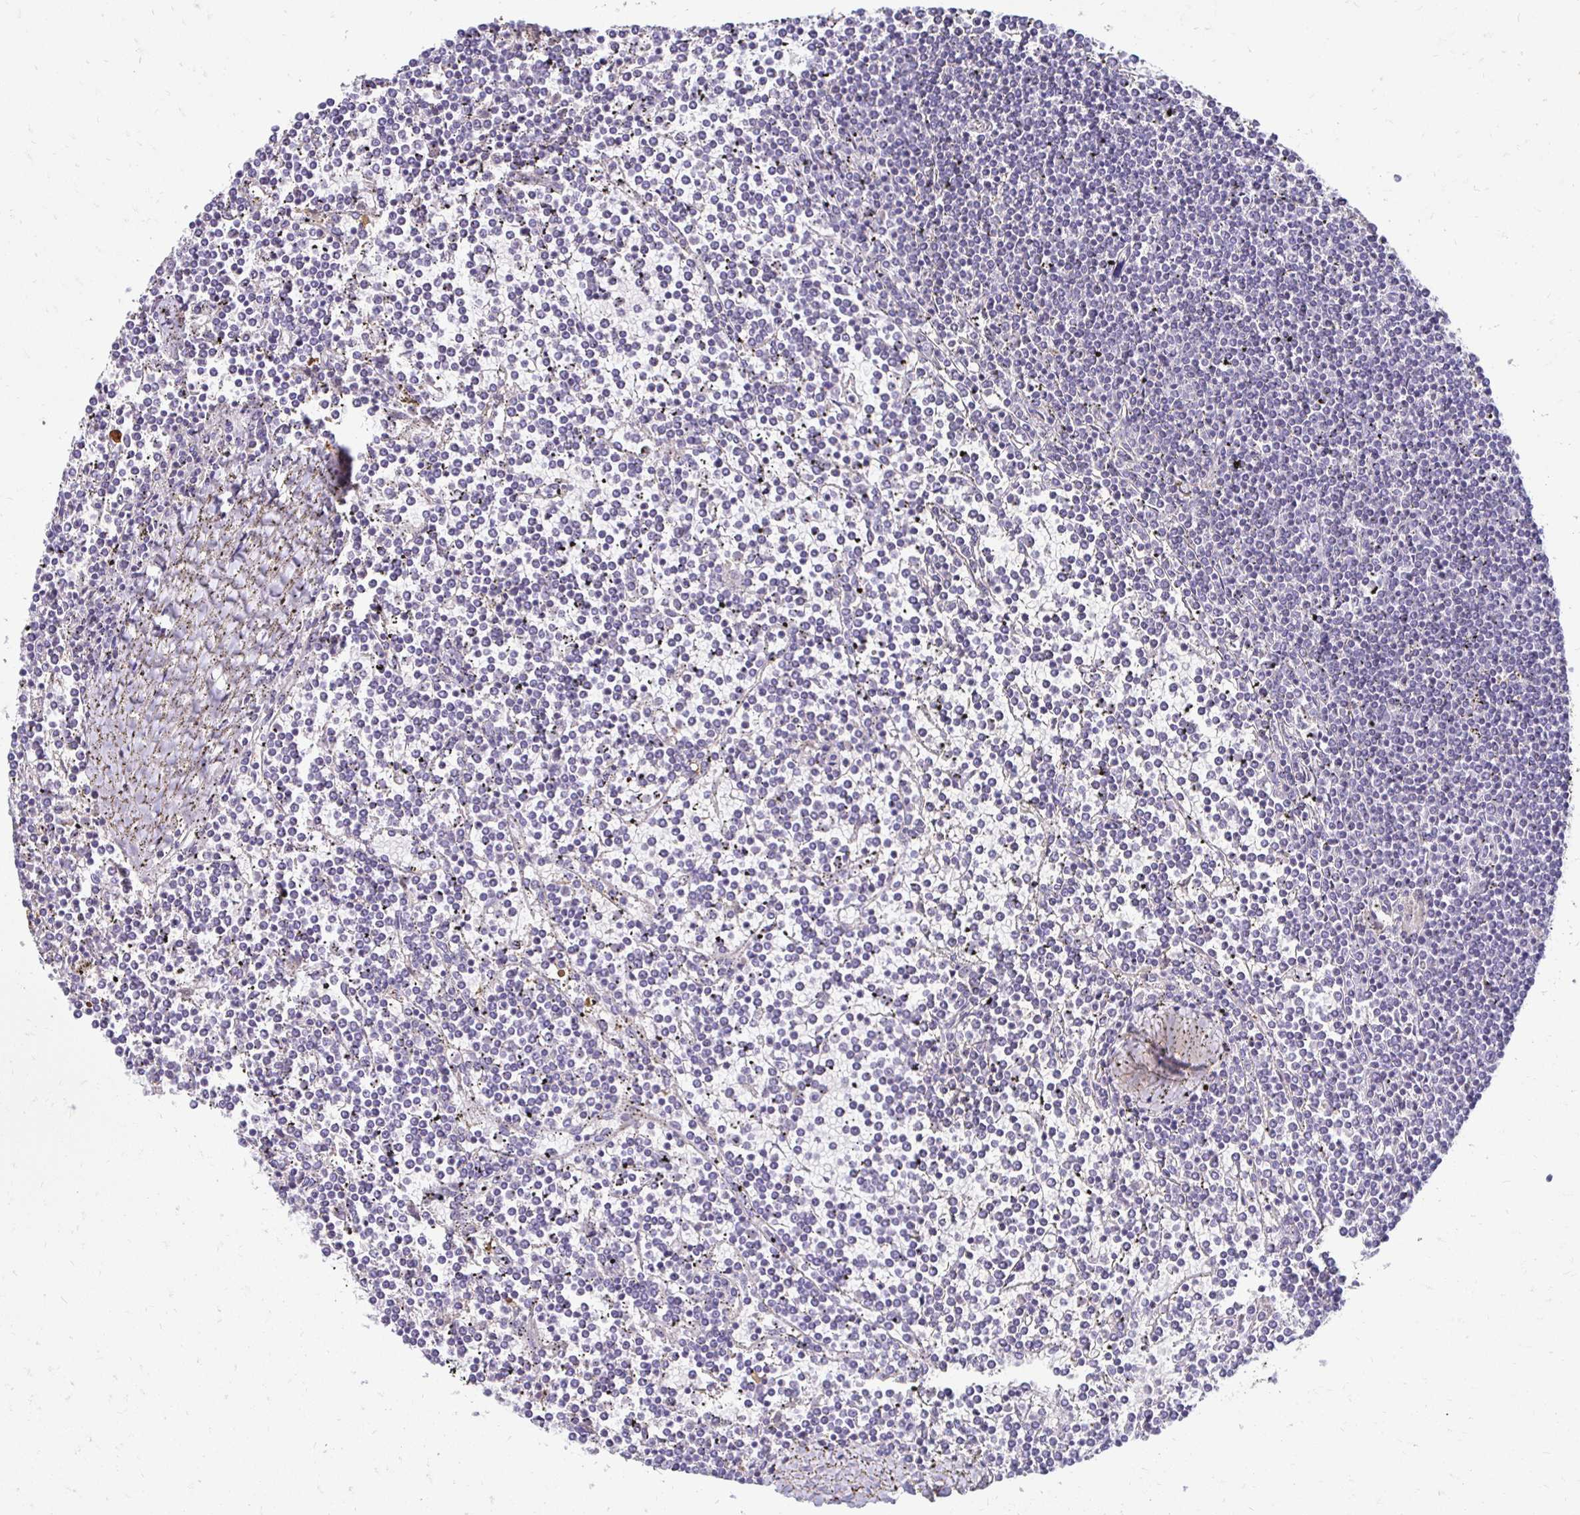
{"staining": {"intensity": "negative", "quantity": "none", "location": "none"}, "tissue": "lymphoma", "cell_type": "Tumor cells", "image_type": "cancer", "snomed": [{"axis": "morphology", "description": "Malignant lymphoma, non-Hodgkin's type, Low grade"}, {"axis": "topography", "description": "Spleen"}], "caption": "Immunohistochemistry (IHC) image of neoplastic tissue: low-grade malignant lymphoma, non-Hodgkin's type stained with DAB exhibits no significant protein staining in tumor cells.", "gene": "AKAP6", "patient": {"sex": "female", "age": 19}}